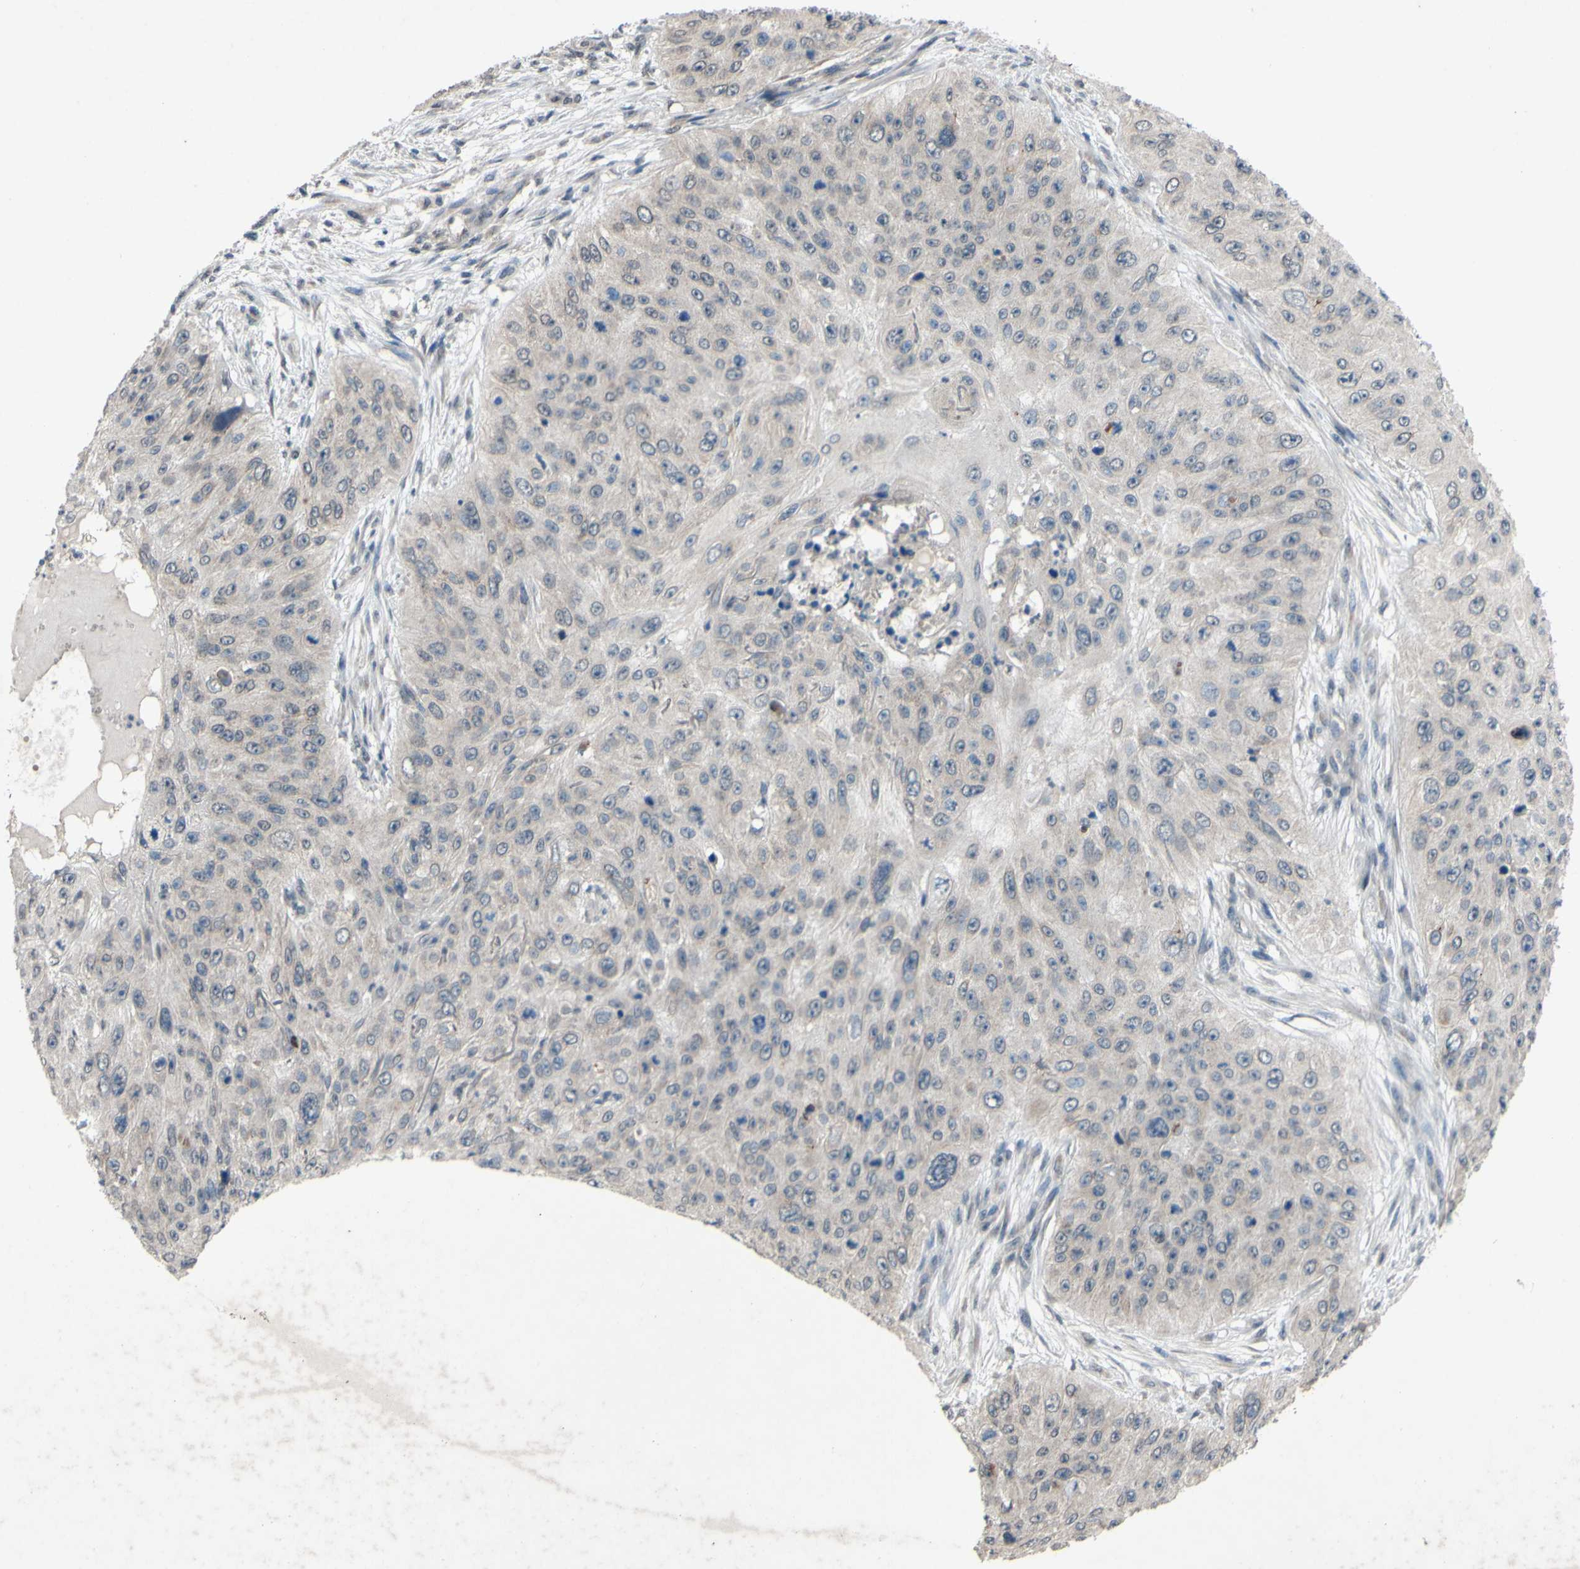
{"staining": {"intensity": "weak", "quantity": "<25%", "location": "cytoplasmic/membranous"}, "tissue": "skin cancer", "cell_type": "Tumor cells", "image_type": "cancer", "snomed": [{"axis": "morphology", "description": "Squamous cell carcinoma, NOS"}, {"axis": "topography", "description": "Skin"}], "caption": "Tumor cells are negative for brown protein staining in skin cancer. (Immunohistochemistry (ihc), brightfield microscopy, high magnification).", "gene": "CDCP1", "patient": {"sex": "female", "age": 80}}